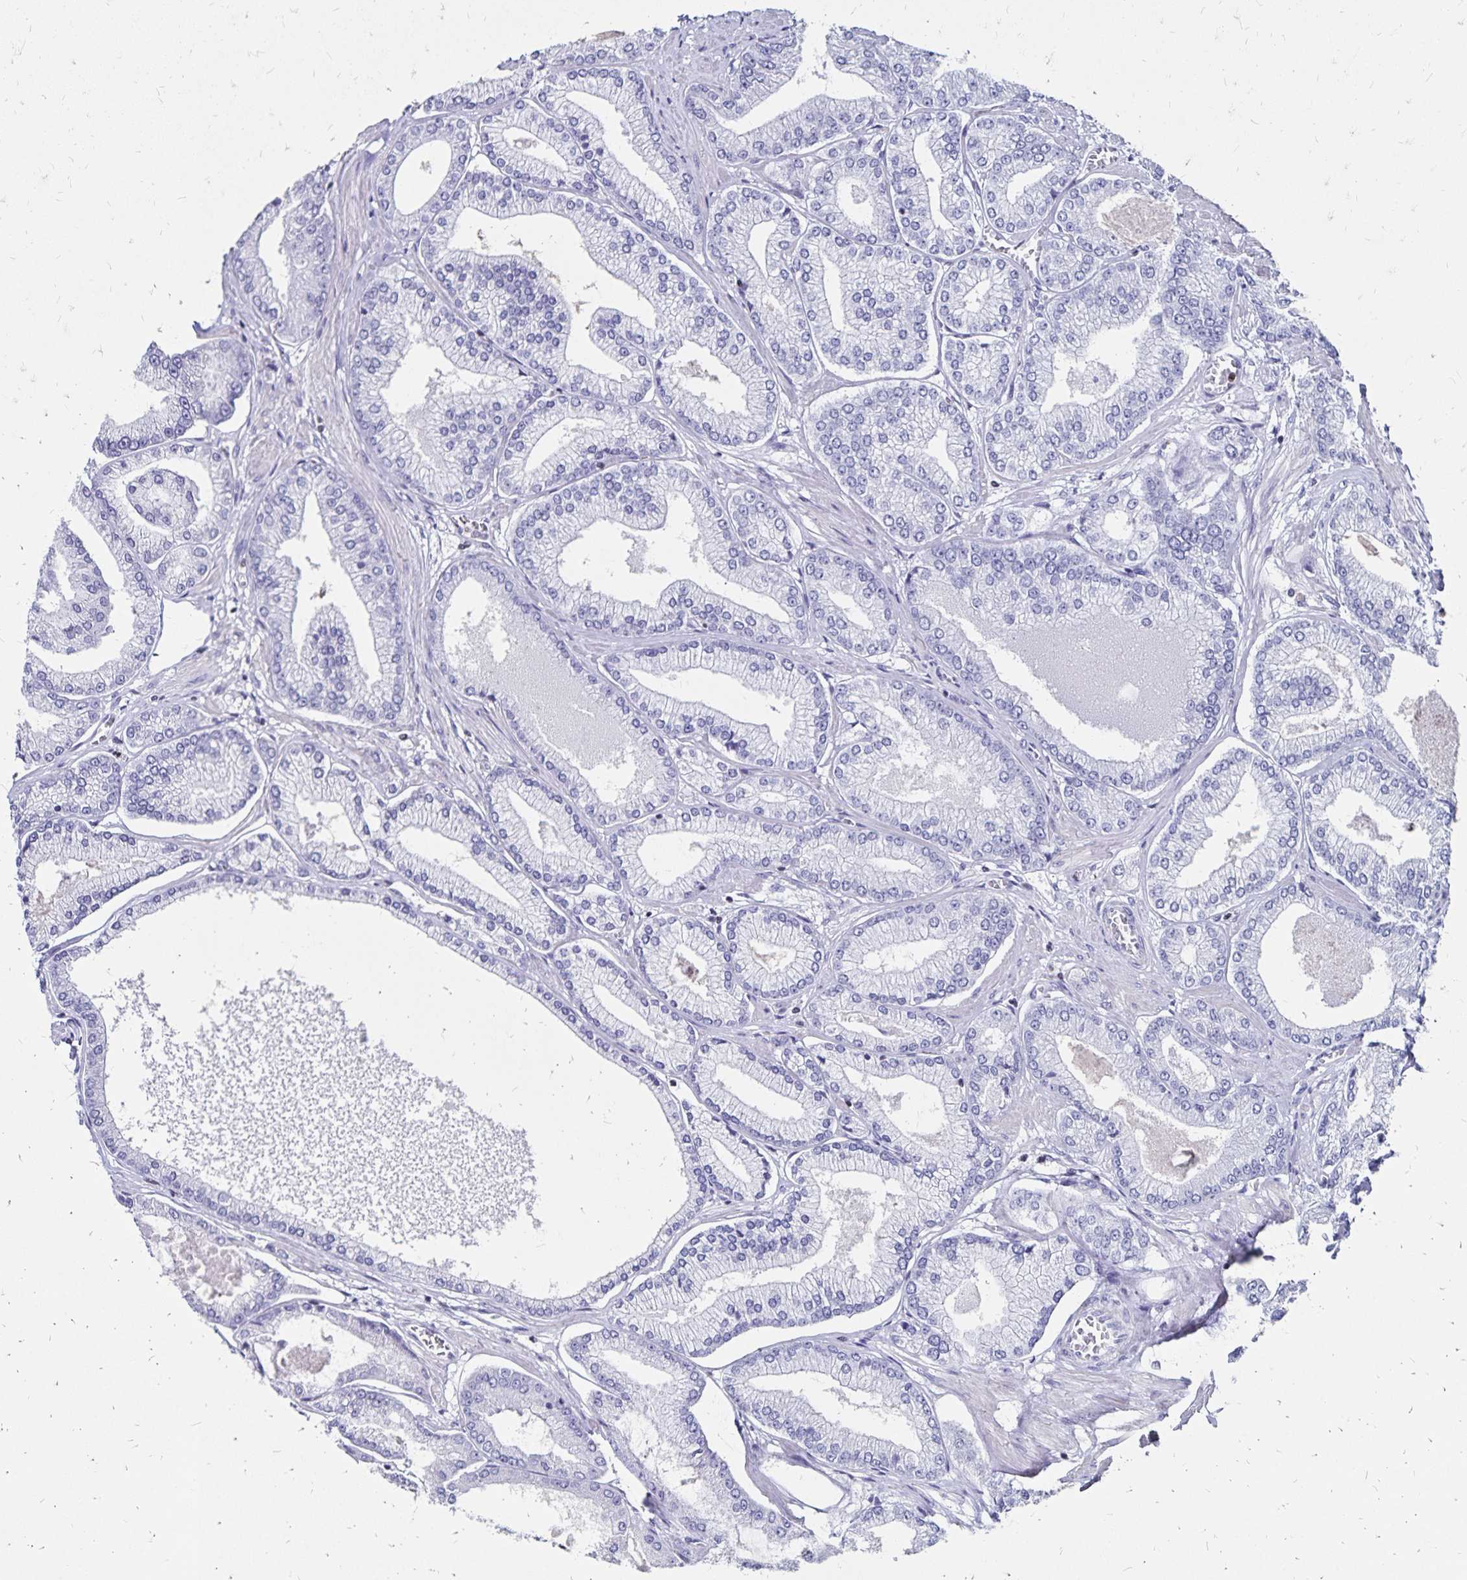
{"staining": {"intensity": "negative", "quantity": "none", "location": "none"}, "tissue": "prostate cancer", "cell_type": "Tumor cells", "image_type": "cancer", "snomed": [{"axis": "morphology", "description": "Adenocarcinoma, Low grade"}, {"axis": "topography", "description": "Prostate"}], "caption": "This is an immunohistochemistry (IHC) image of prostate cancer (adenocarcinoma (low-grade)). There is no expression in tumor cells.", "gene": "IKZF1", "patient": {"sex": "male", "age": 55}}